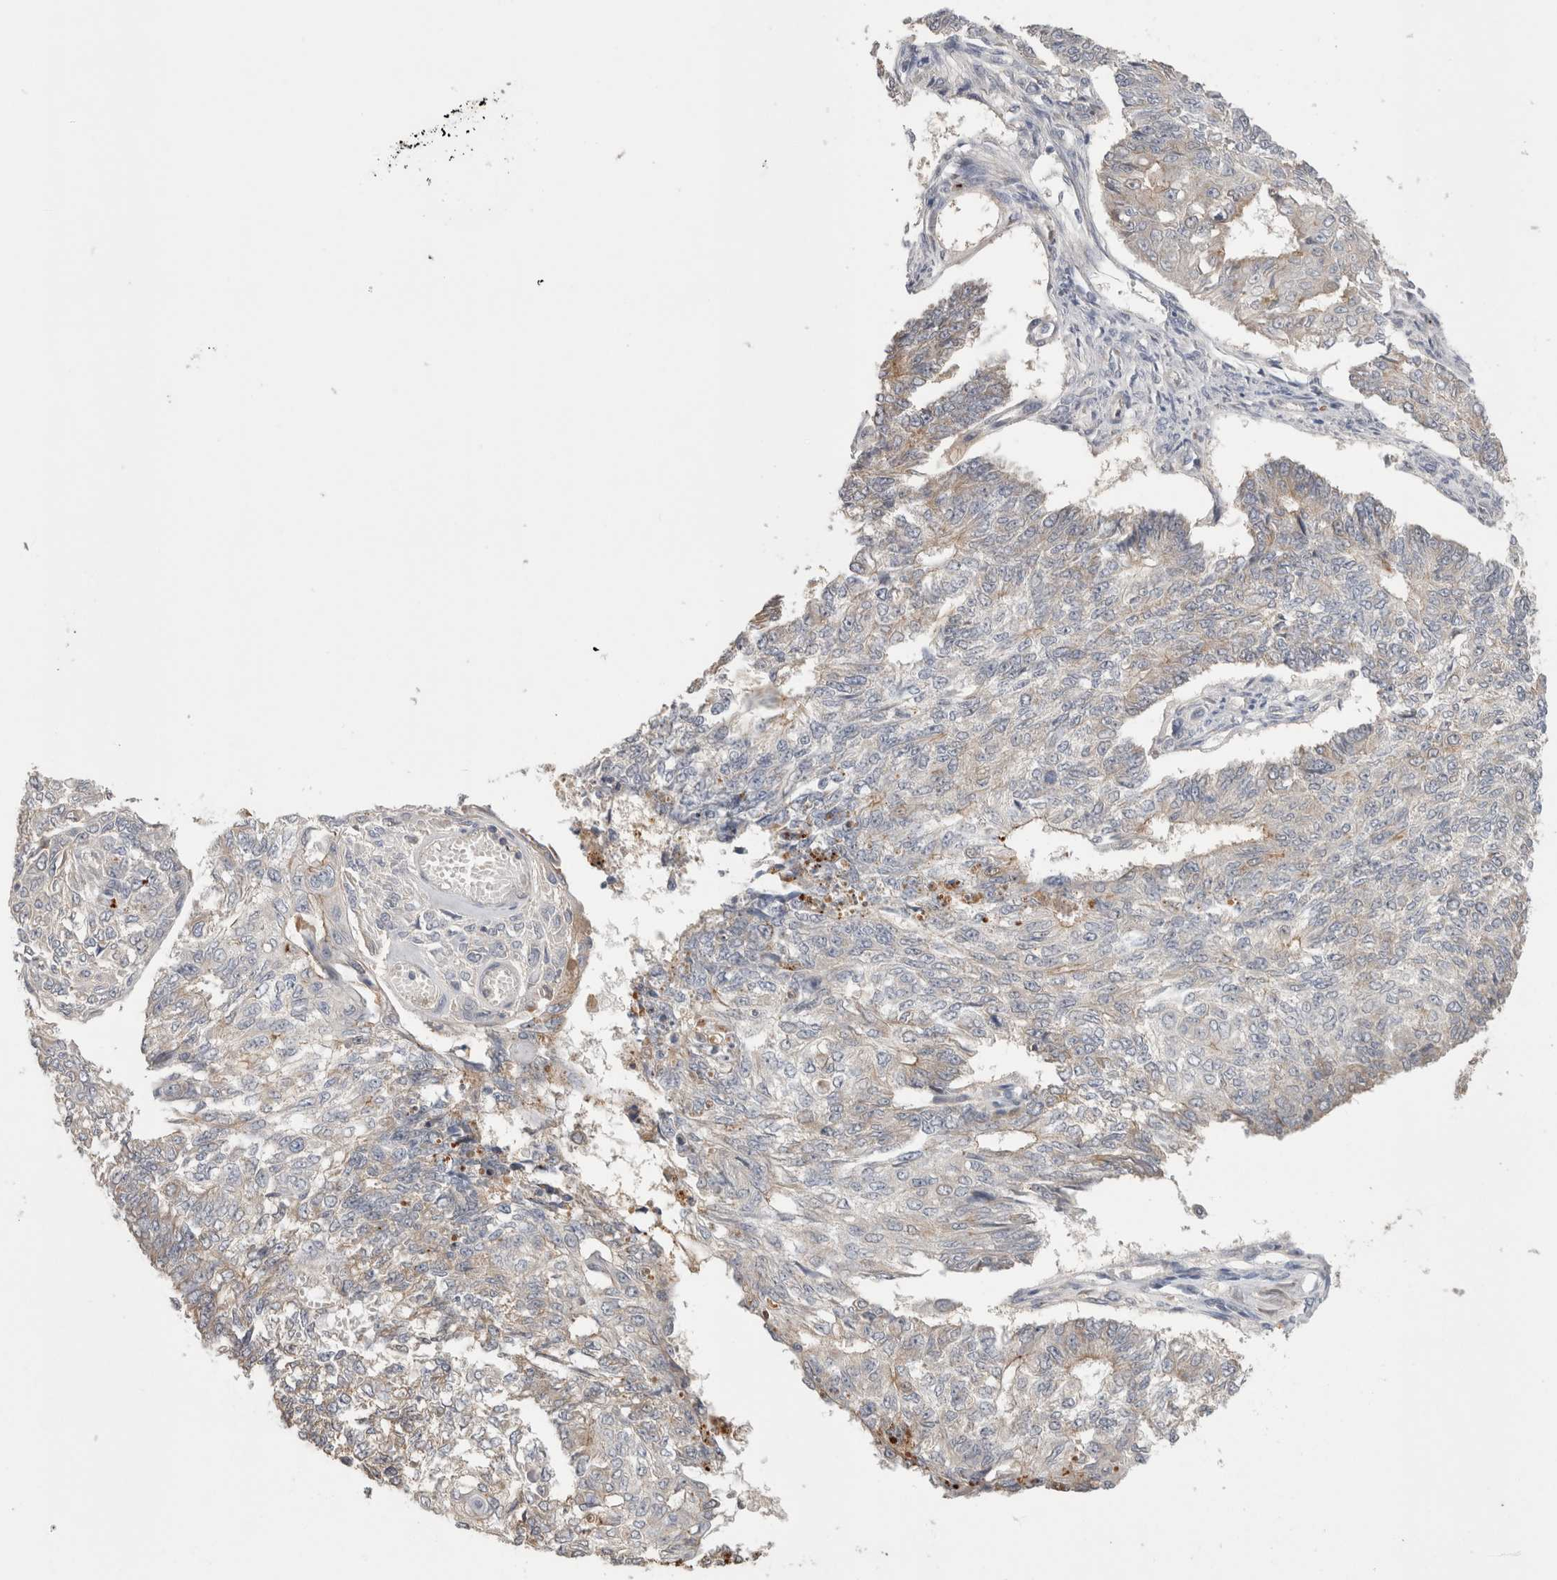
{"staining": {"intensity": "weak", "quantity": "<25%", "location": "cytoplasmic/membranous"}, "tissue": "endometrial cancer", "cell_type": "Tumor cells", "image_type": "cancer", "snomed": [{"axis": "morphology", "description": "Adenocarcinoma, NOS"}, {"axis": "topography", "description": "Endometrium"}], "caption": "Human adenocarcinoma (endometrial) stained for a protein using immunohistochemistry shows no staining in tumor cells.", "gene": "PPP3CC", "patient": {"sex": "female", "age": 32}}